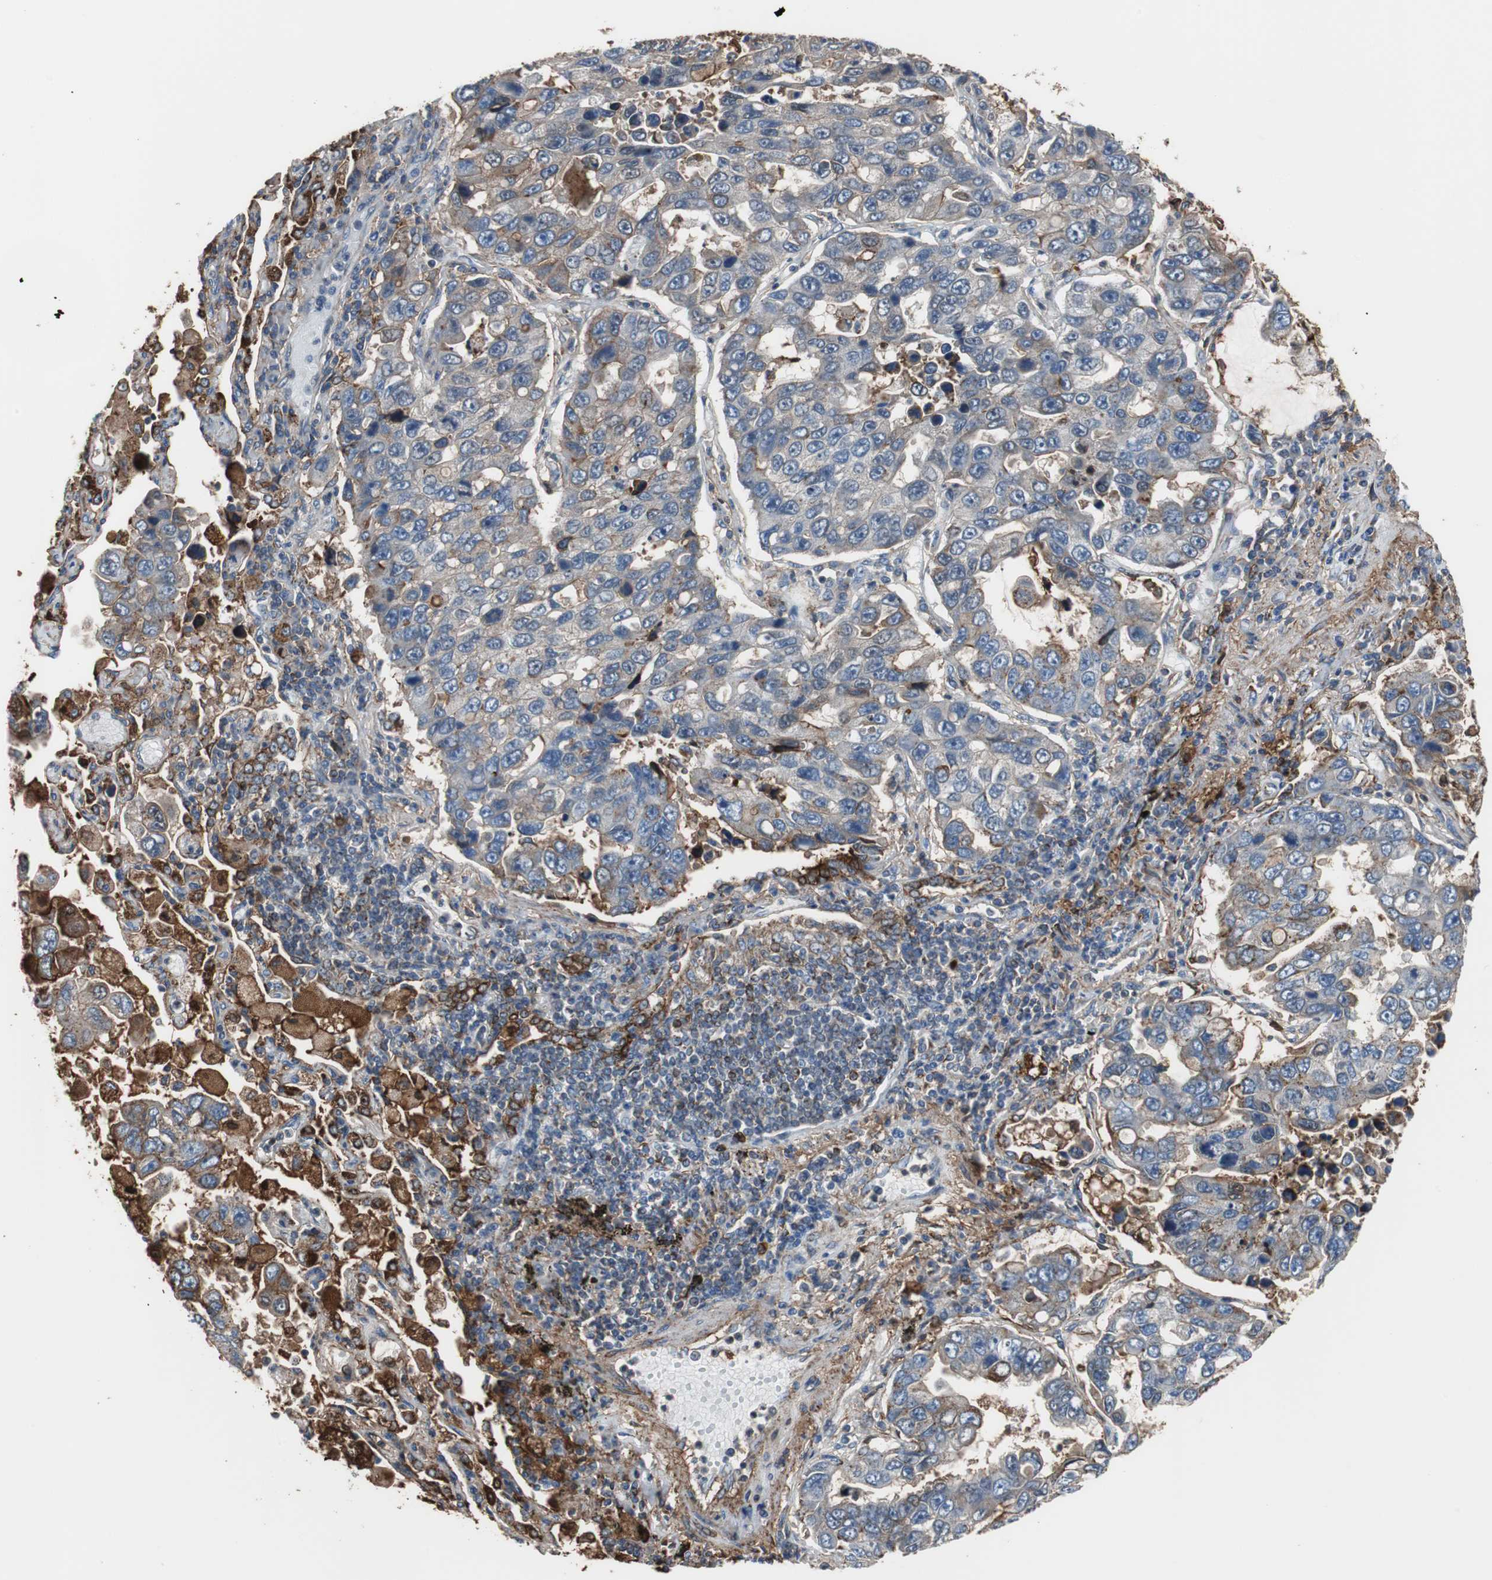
{"staining": {"intensity": "moderate", "quantity": "<25%", "location": "cytoplasmic/membranous"}, "tissue": "lung cancer", "cell_type": "Tumor cells", "image_type": "cancer", "snomed": [{"axis": "morphology", "description": "Adenocarcinoma, NOS"}, {"axis": "topography", "description": "Lung"}], "caption": "Immunohistochemical staining of lung adenocarcinoma demonstrates low levels of moderate cytoplasmic/membranous protein expression in approximately <25% of tumor cells.", "gene": "ANXA4", "patient": {"sex": "male", "age": 64}}